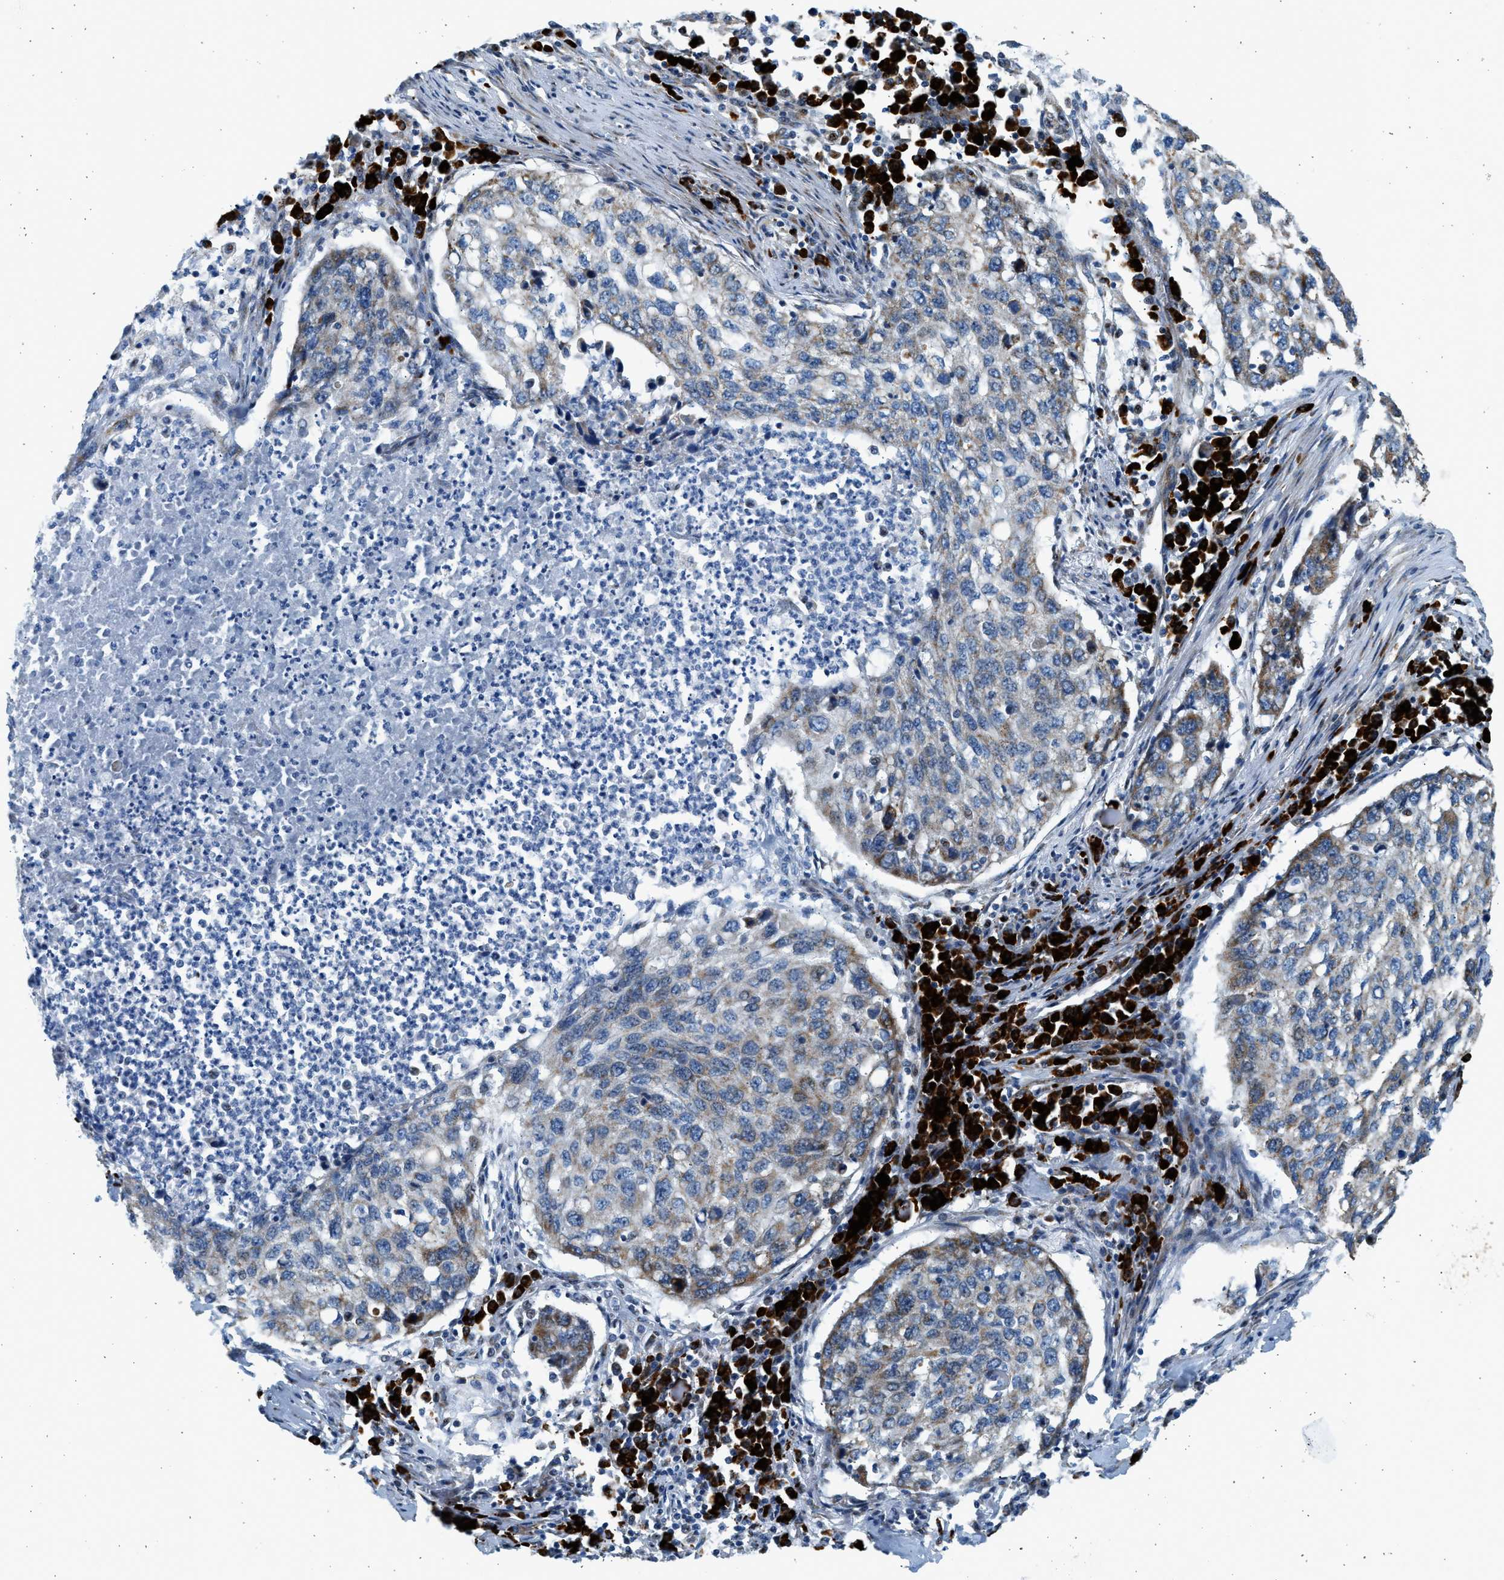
{"staining": {"intensity": "moderate", "quantity": ">75%", "location": "cytoplasmic/membranous"}, "tissue": "lung cancer", "cell_type": "Tumor cells", "image_type": "cancer", "snomed": [{"axis": "morphology", "description": "Squamous cell carcinoma, NOS"}, {"axis": "topography", "description": "Lung"}], "caption": "Human squamous cell carcinoma (lung) stained with a protein marker shows moderate staining in tumor cells.", "gene": "KCNMB3", "patient": {"sex": "female", "age": 63}}